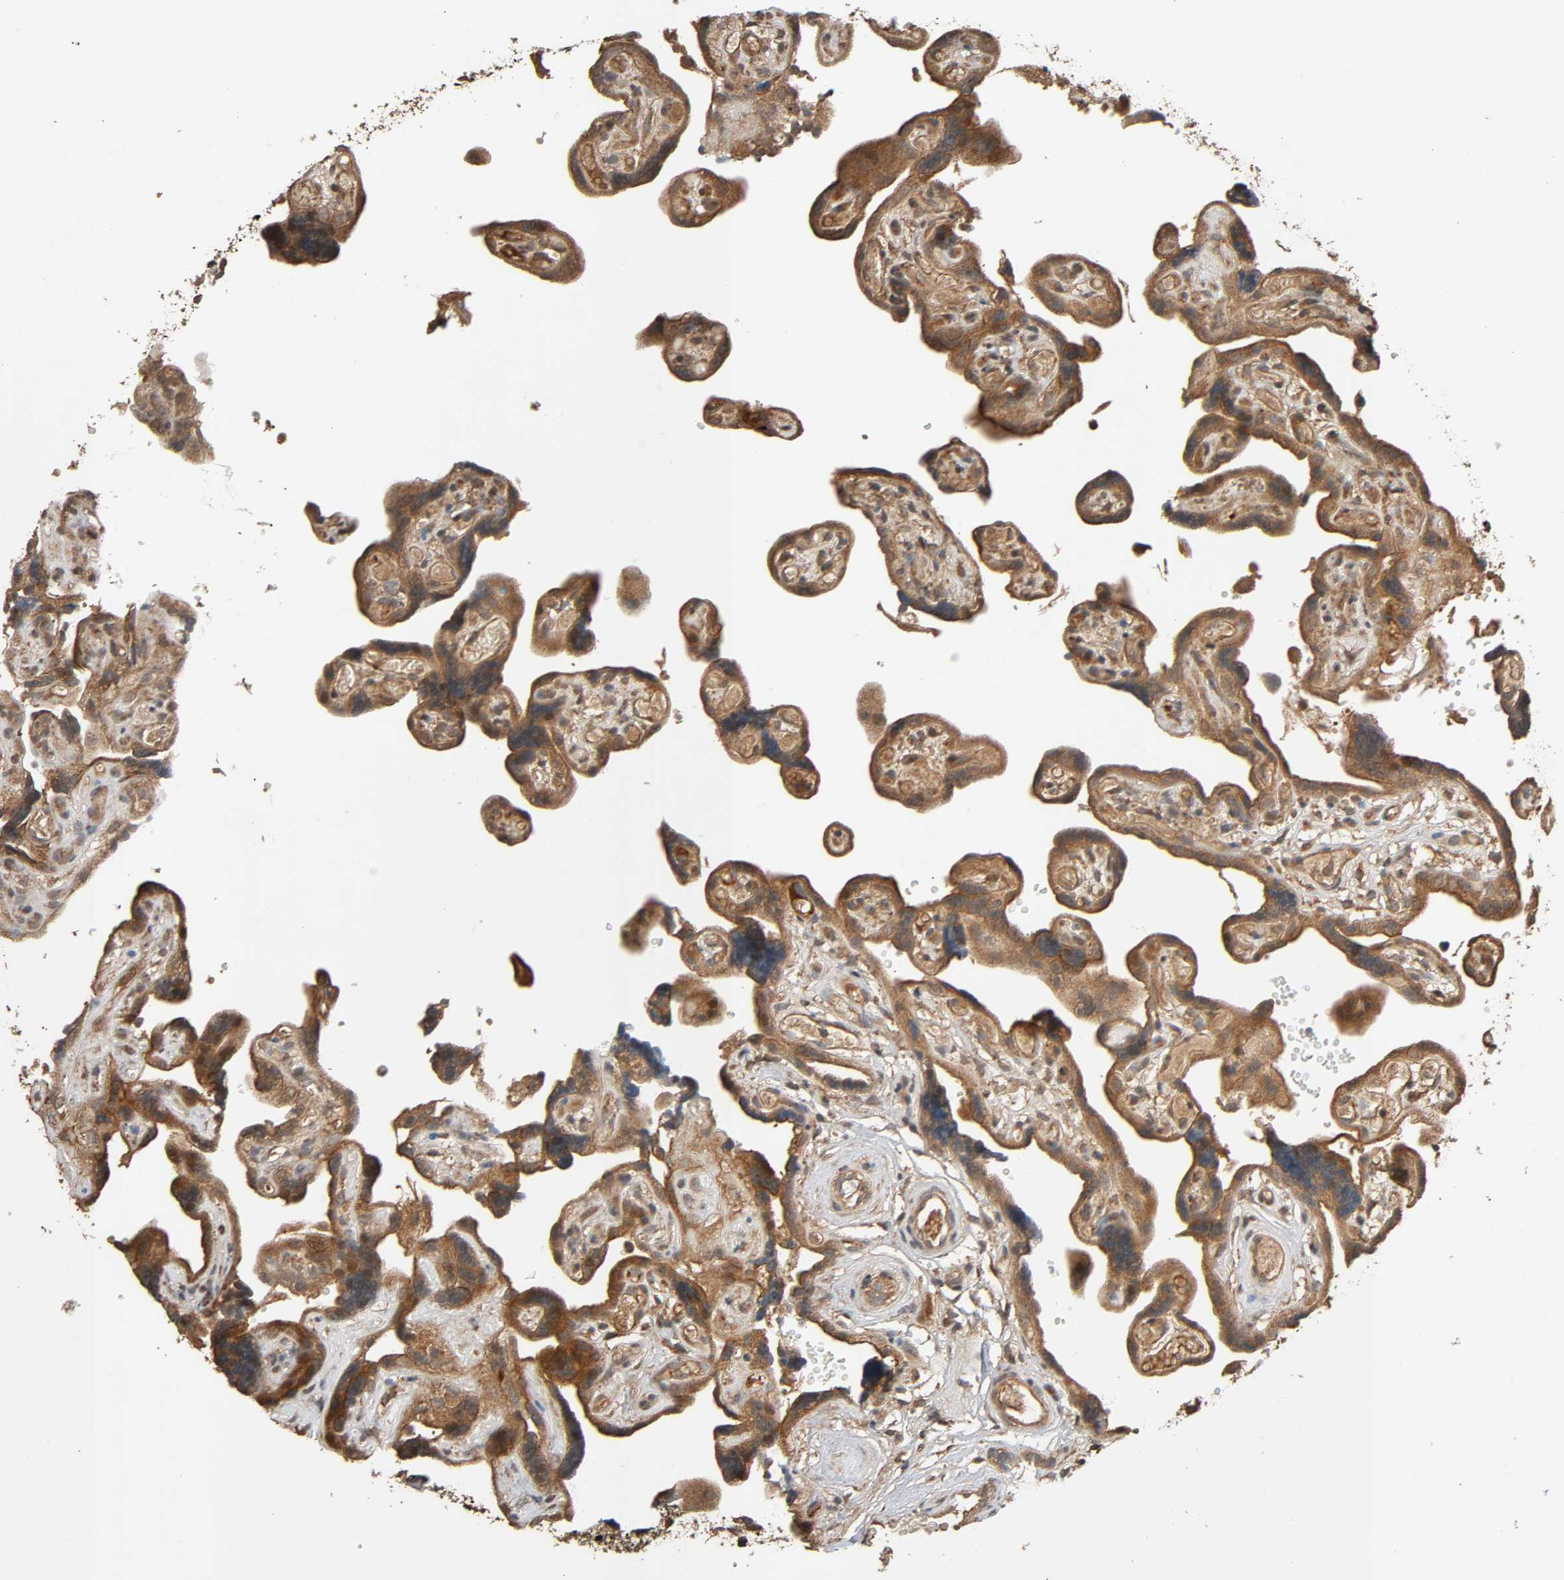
{"staining": {"intensity": "strong", "quantity": ">75%", "location": "cytoplasmic/membranous"}, "tissue": "placenta", "cell_type": "Decidual cells", "image_type": "normal", "snomed": [{"axis": "morphology", "description": "Normal tissue, NOS"}, {"axis": "topography", "description": "Placenta"}], "caption": "Protein staining by immunohistochemistry (IHC) displays strong cytoplasmic/membranous staining in about >75% of decidual cells in unremarkable placenta. (IHC, brightfield microscopy, high magnification).", "gene": "MAP3K8", "patient": {"sex": "female", "age": 30}}